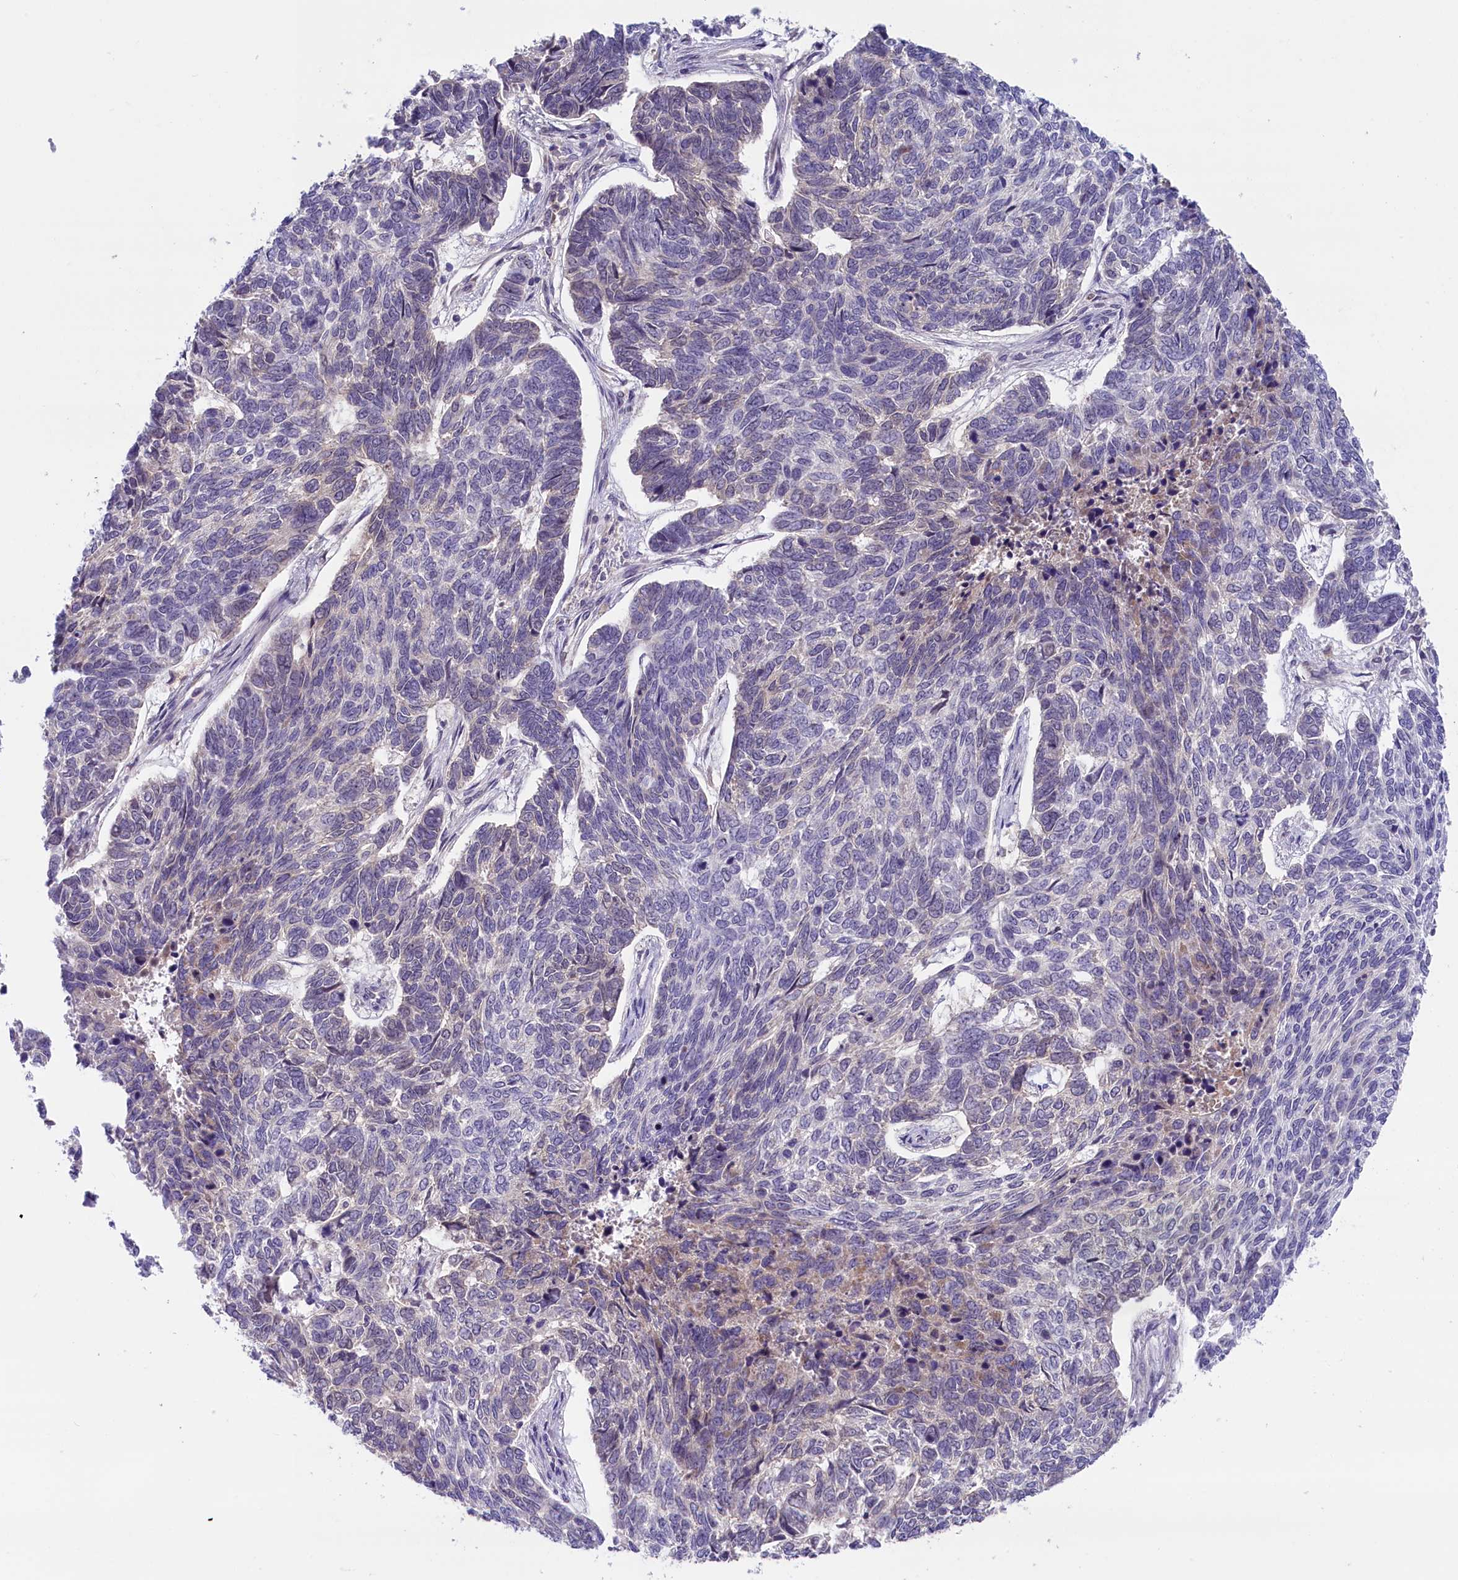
{"staining": {"intensity": "weak", "quantity": "<25%", "location": "cytoplasmic/membranous"}, "tissue": "skin cancer", "cell_type": "Tumor cells", "image_type": "cancer", "snomed": [{"axis": "morphology", "description": "Basal cell carcinoma"}, {"axis": "topography", "description": "Skin"}], "caption": "This histopathology image is of skin basal cell carcinoma stained with immunohistochemistry (IHC) to label a protein in brown with the nuclei are counter-stained blue. There is no expression in tumor cells.", "gene": "CRAMP1", "patient": {"sex": "female", "age": 65}}